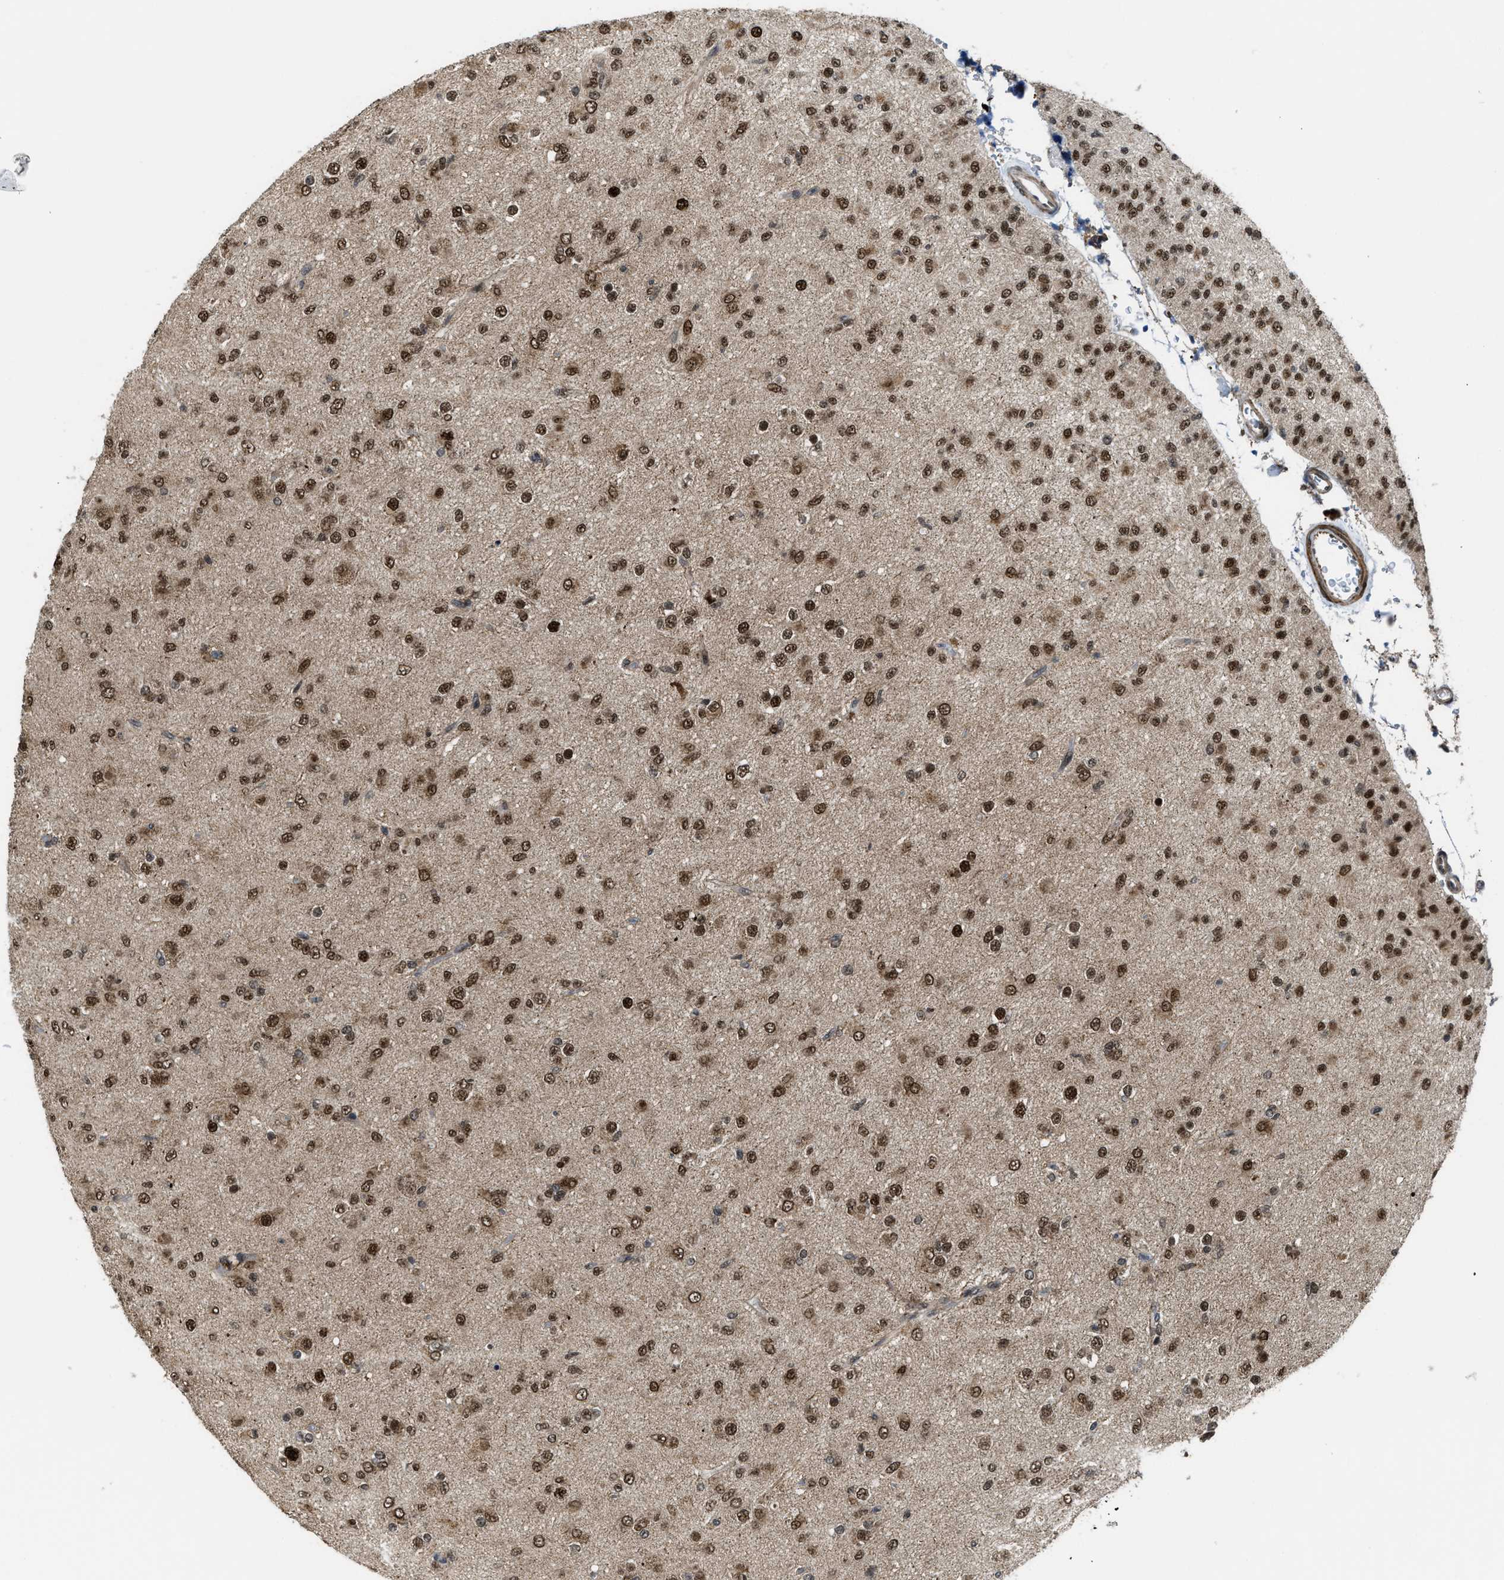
{"staining": {"intensity": "strong", "quantity": ">75%", "location": "nuclear"}, "tissue": "glioma", "cell_type": "Tumor cells", "image_type": "cancer", "snomed": [{"axis": "morphology", "description": "Glioma, malignant, Low grade"}, {"axis": "topography", "description": "Brain"}], "caption": "Glioma tissue shows strong nuclear positivity in approximately >75% of tumor cells", "gene": "ZNF250", "patient": {"sex": "male", "age": 65}}